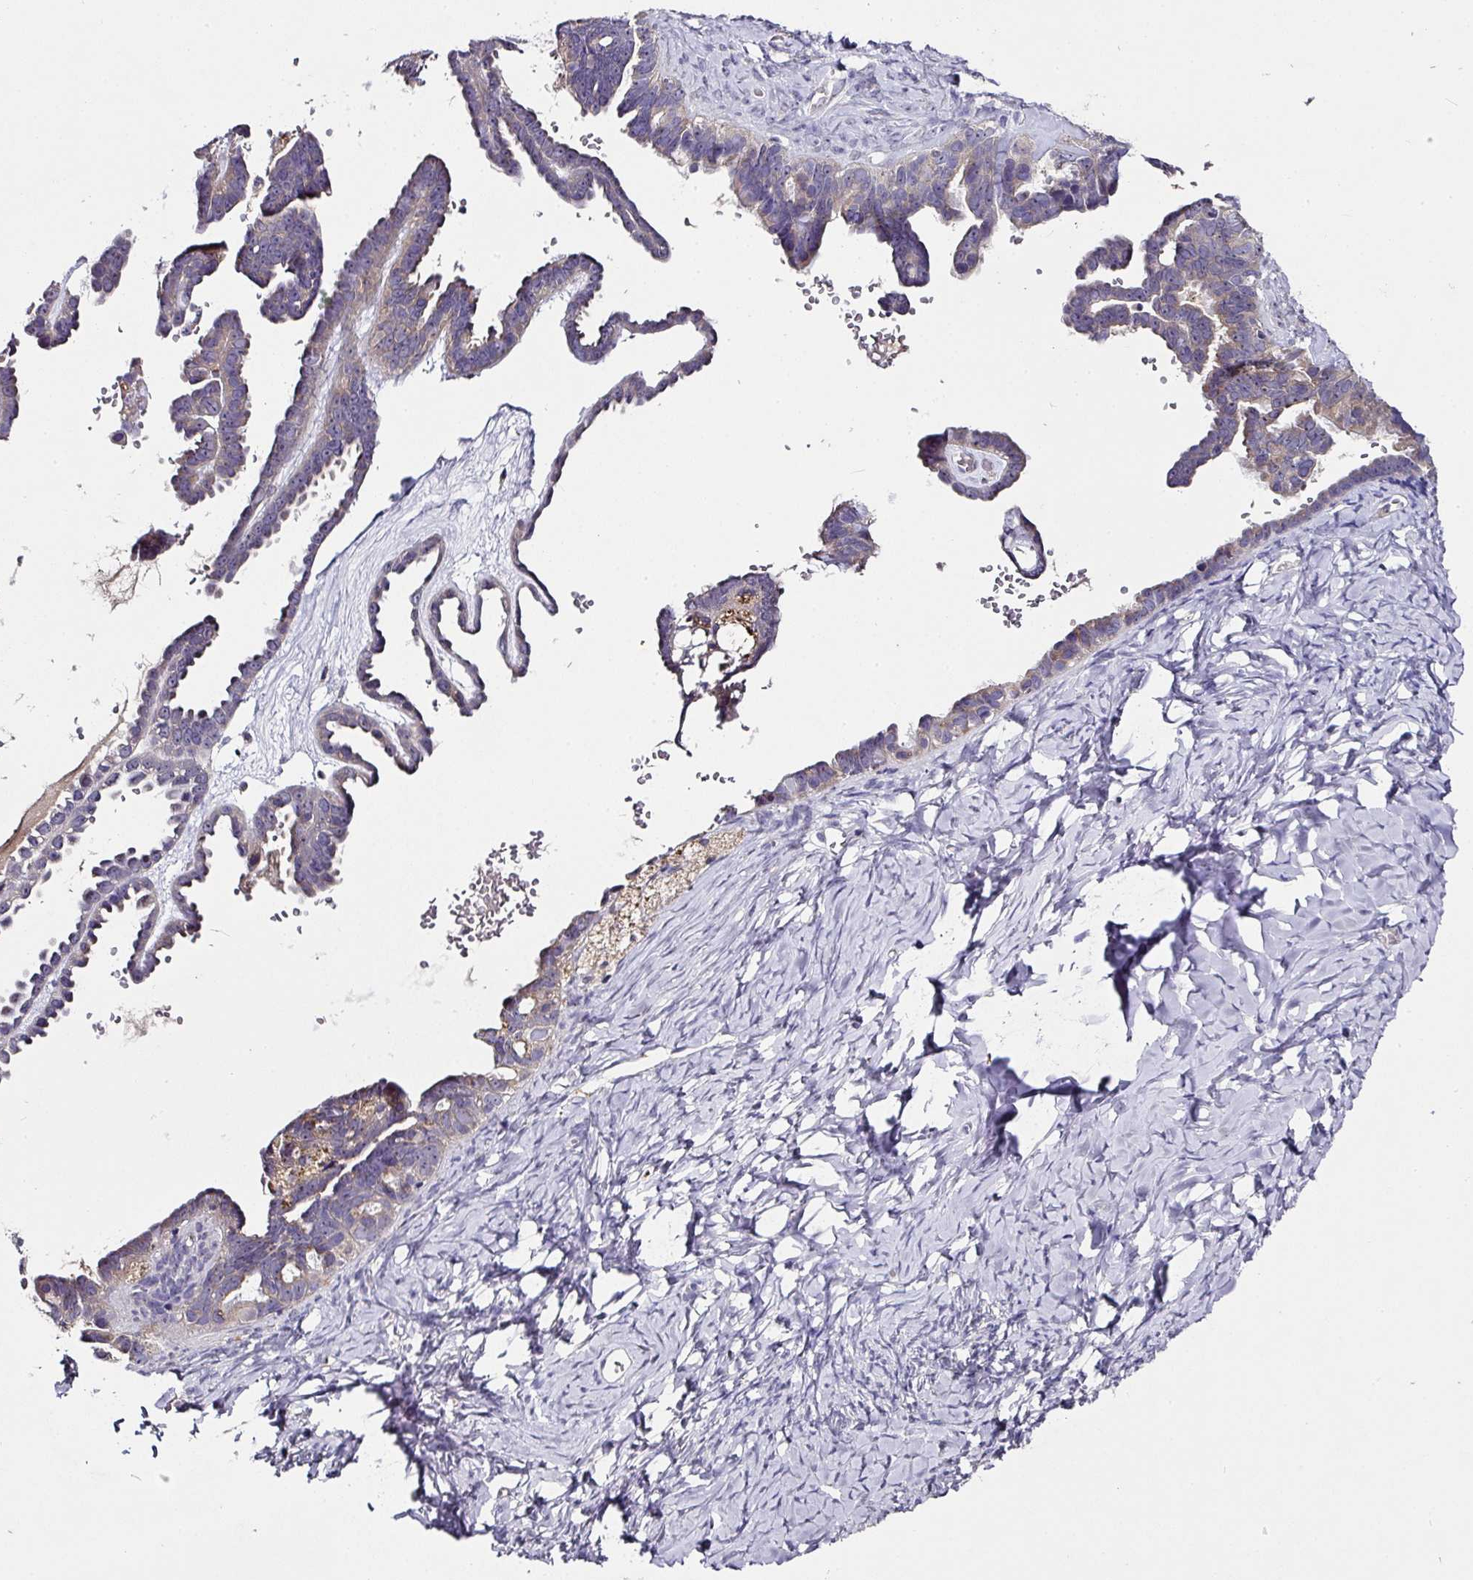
{"staining": {"intensity": "negative", "quantity": "none", "location": "none"}, "tissue": "ovarian cancer", "cell_type": "Tumor cells", "image_type": "cancer", "snomed": [{"axis": "morphology", "description": "Cystadenocarcinoma, serous, NOS"}, {"axis": "topography", "description": "Ovary"}], "caption": "The photomicrograph reveals no staining of tumor cells in ovarian cancer (serous cystadenocarcinoma).", "gene": "SKIC2", "patient": {"sex": "female", "age": 69}}